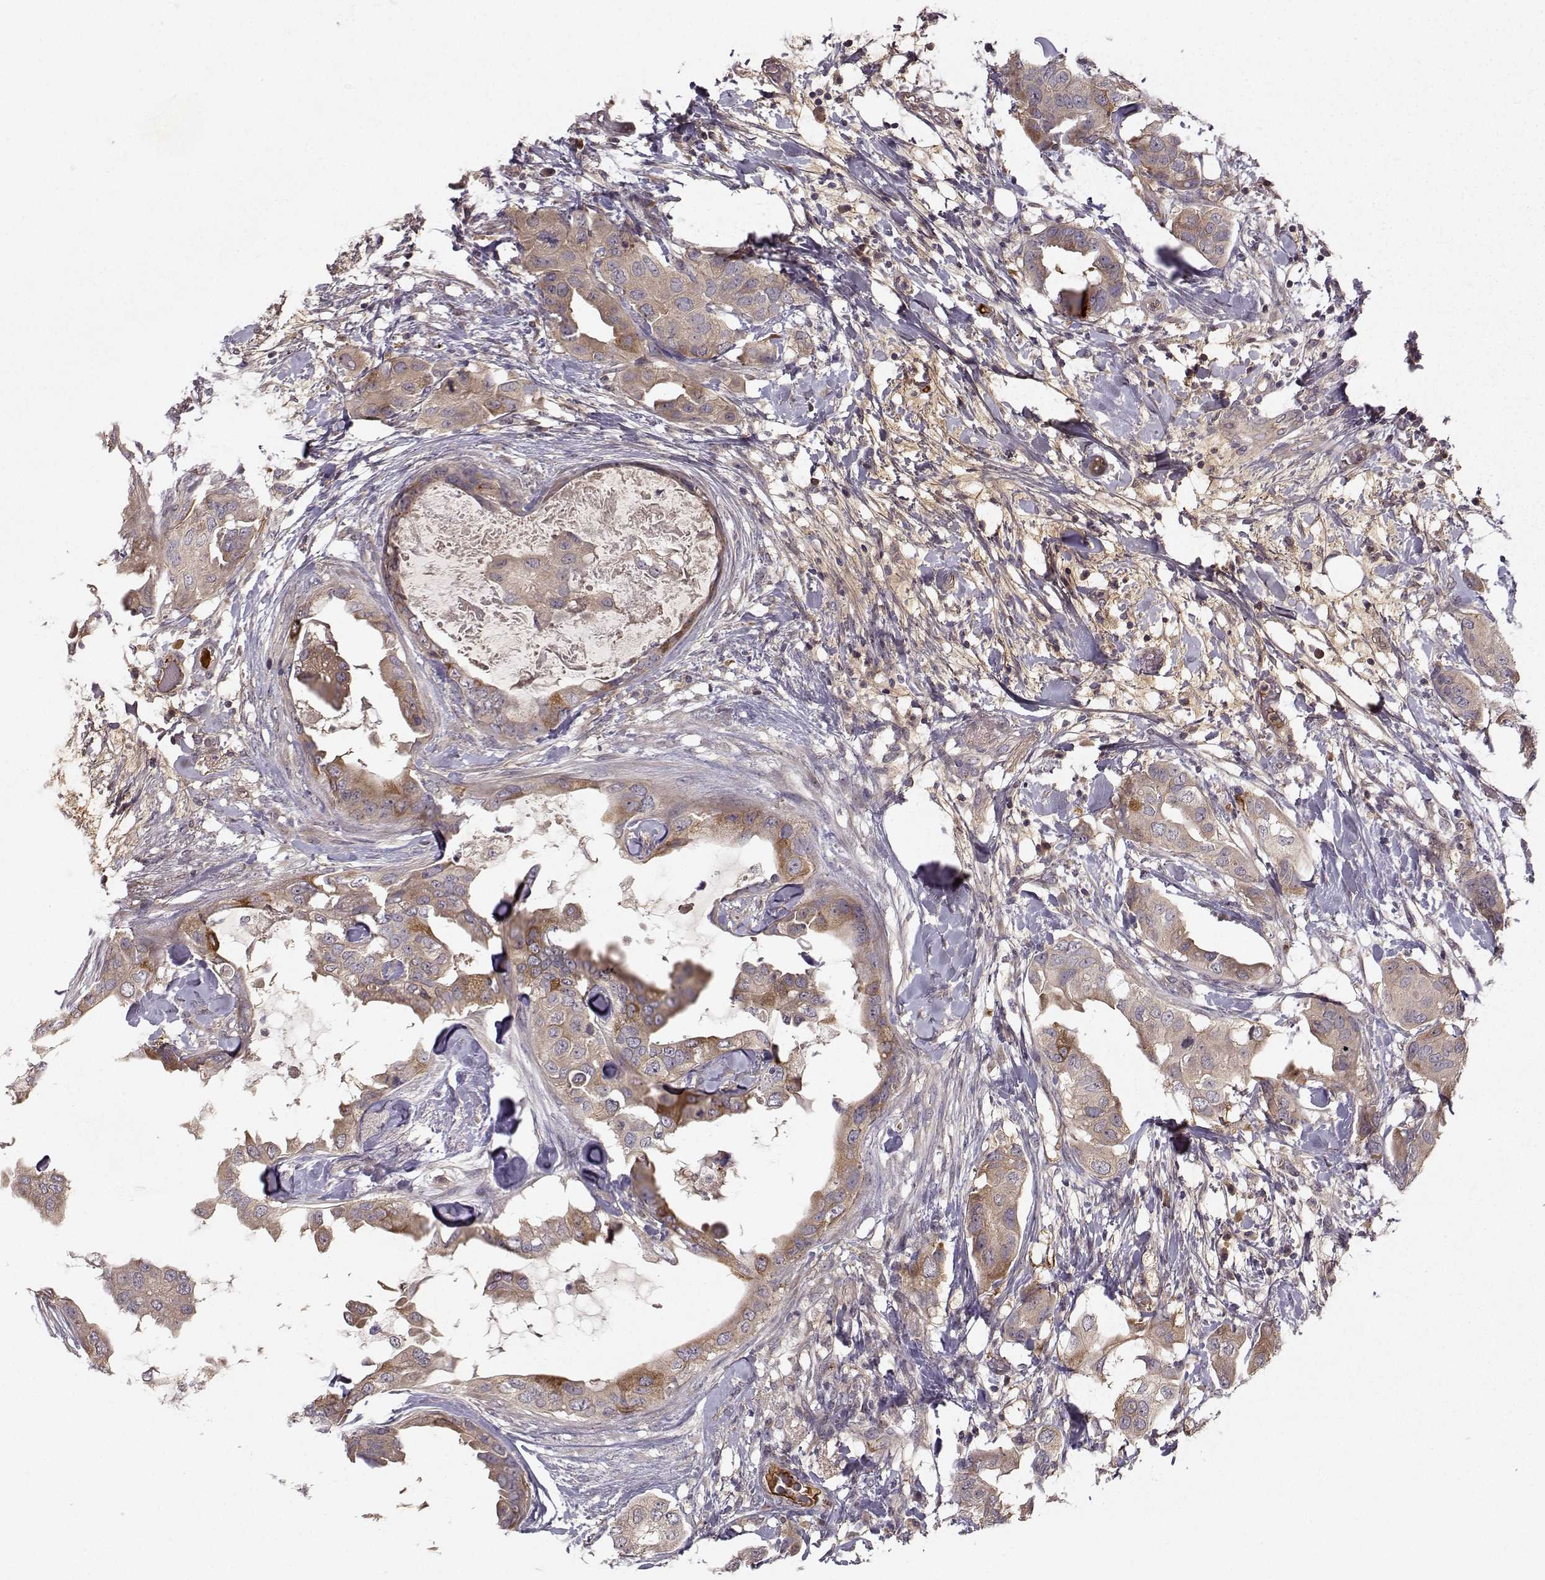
{"staining": {"intensity": "moderate", "quantity": "25%-75%", "location": "cytoplasmic/membranous"}, "tissue": "breast cancer", "cell_type": "Tumor cells", "image_type": "cancer", "snomed": [{"axis": "morphology", "description": "Normal tissue, NOS"}, {"axis": "morphology", "description": "Duct carcinoma"}, {"axis": "topography", "description": "Breast"}], "caption": "Breast cancer (invasive ductal carcinoma) stained with a brown dye demonstrates moderate cytoplasmic/membranous positive positivity in approximately 25%-75% of tumor cells.", "gene": "WNT6", "patient": {"sex": "female", "age": 40}}